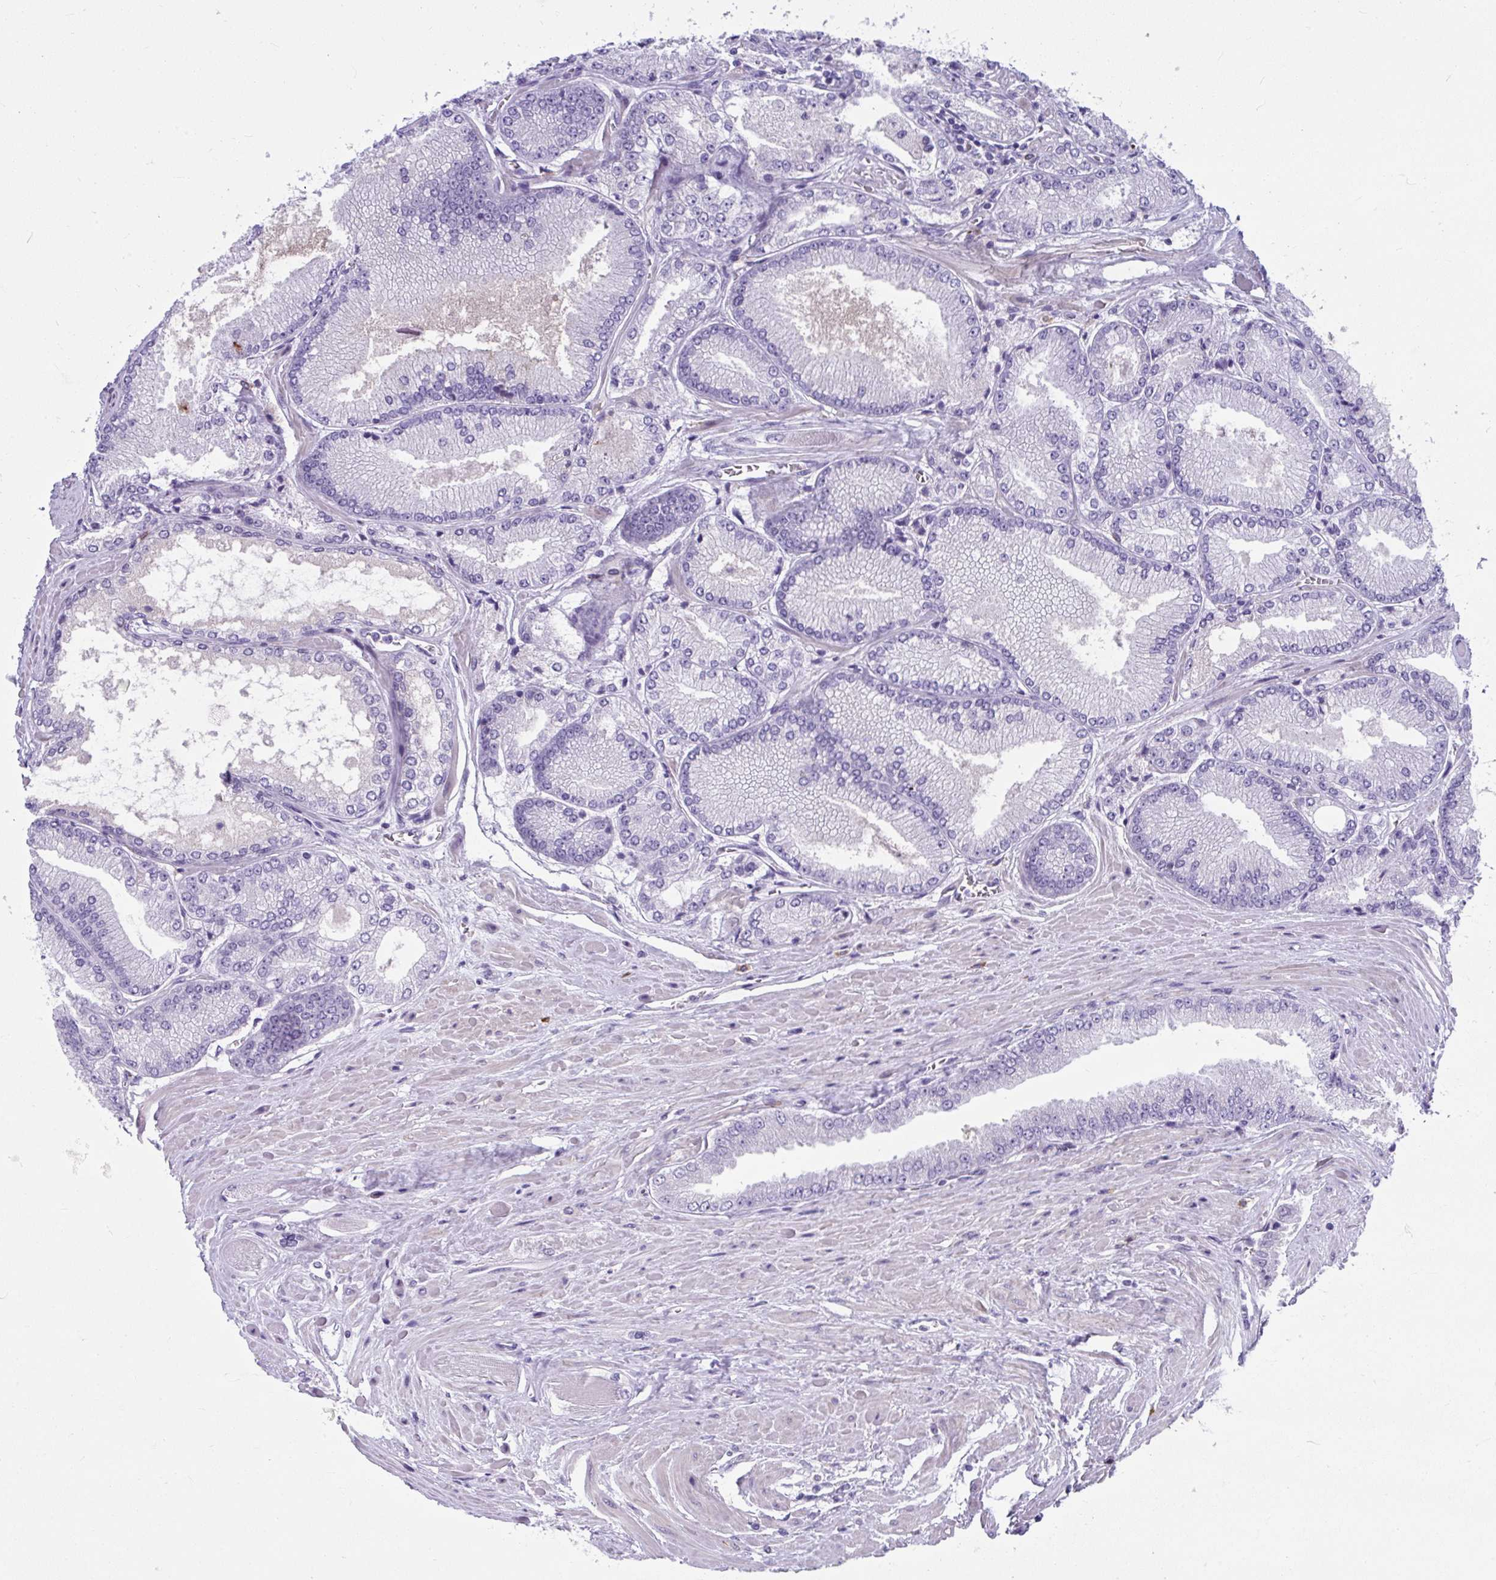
{"staining": {"intensity": "negative", "quantity": "none", "location": "none"}, "tissue": "prostate cancer", "cell_type": "Tumor cells", "image_type": "cancer", "snomed": [{"axis": "morphology", "description": "Adenocarcinoma, Low grade"}, {"axis": "topography", "description": "Prostate"}], "caption": "An IHC micrograph of prostate cancer (adenocarcinoma (low-grade)) is shown. There is no staining in tumor cells of prostate cancer (adenocarcinoma (low-grade)).", "gene": "ISL1", "patient": {"sex": "male", "age": 67}}